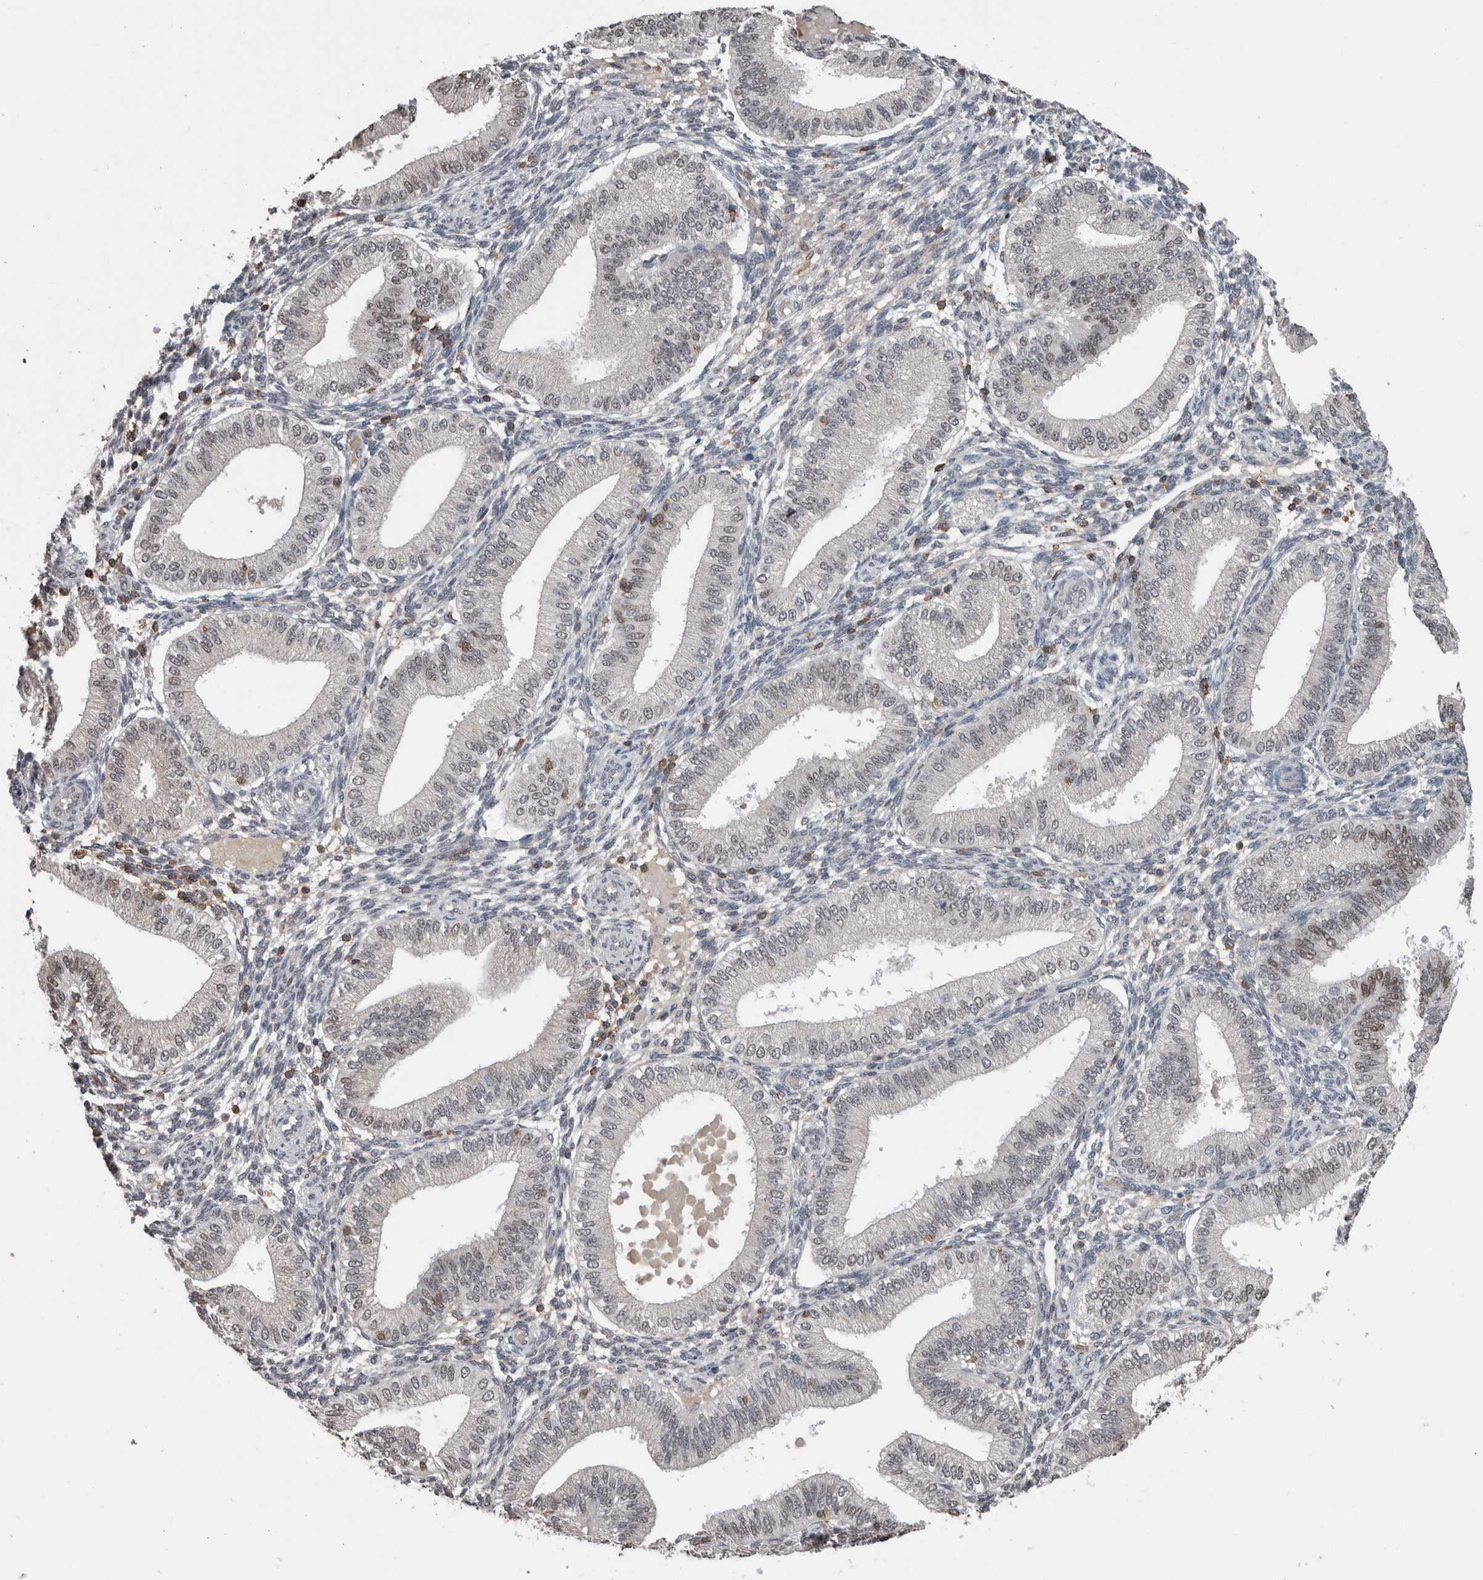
{"staining": {"intensity": "negative", "quantity": "none", "location": "none"}, "tissue": "endometrium", "cell_type": "Cells in endometrial stroma", "image_type": "normal", "snomed": [{"axis": "morphology", "description": "Normal tissue, NOS"}, {"axis": "topography", "description": "Endometrium"}], "caption": "Human endometrium stained for a protein using immunohistochemistry (IHC) exhibits no positivity in cells in endometrial stroma.", "gene": "MAFF", "patient": {"sex": "female", "age": 39}}